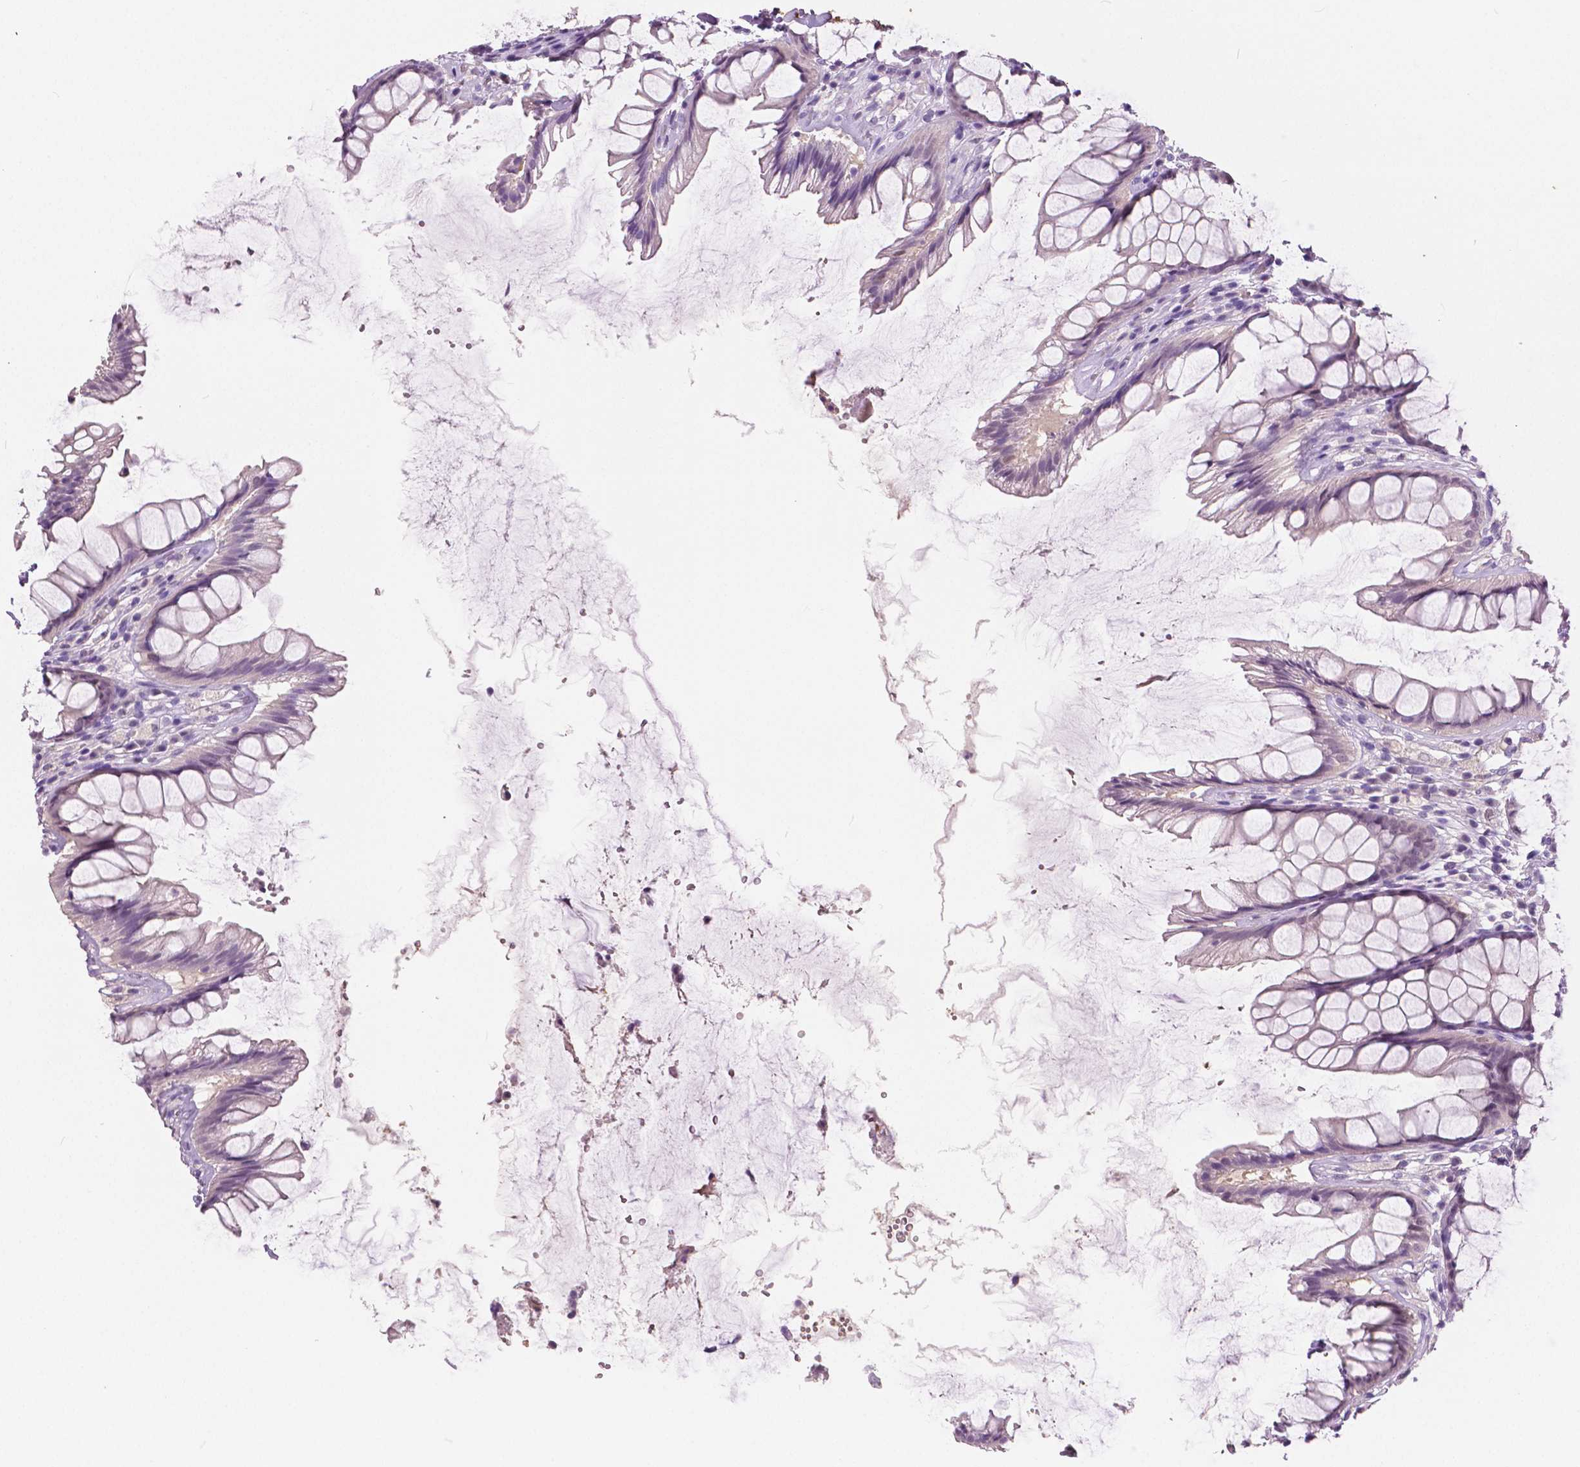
{"staining": {"intensity": "negative", "quantity": "none", "location": "none"}, "tissue": "rectum", "cell_type": "Glandular cells", "image_type": "normal", "snomed": [{"axis": "morphology", "description": "Normal tissue, NOS"}, {"axis": "topography", "description": "Rectum"}], "caption": "Unremarkable rectum was stained to show a protein in brown. There is no significant staining in glandular cells.", "gene": "TKFC", "patient": {"sex": "male", "age": 72}}